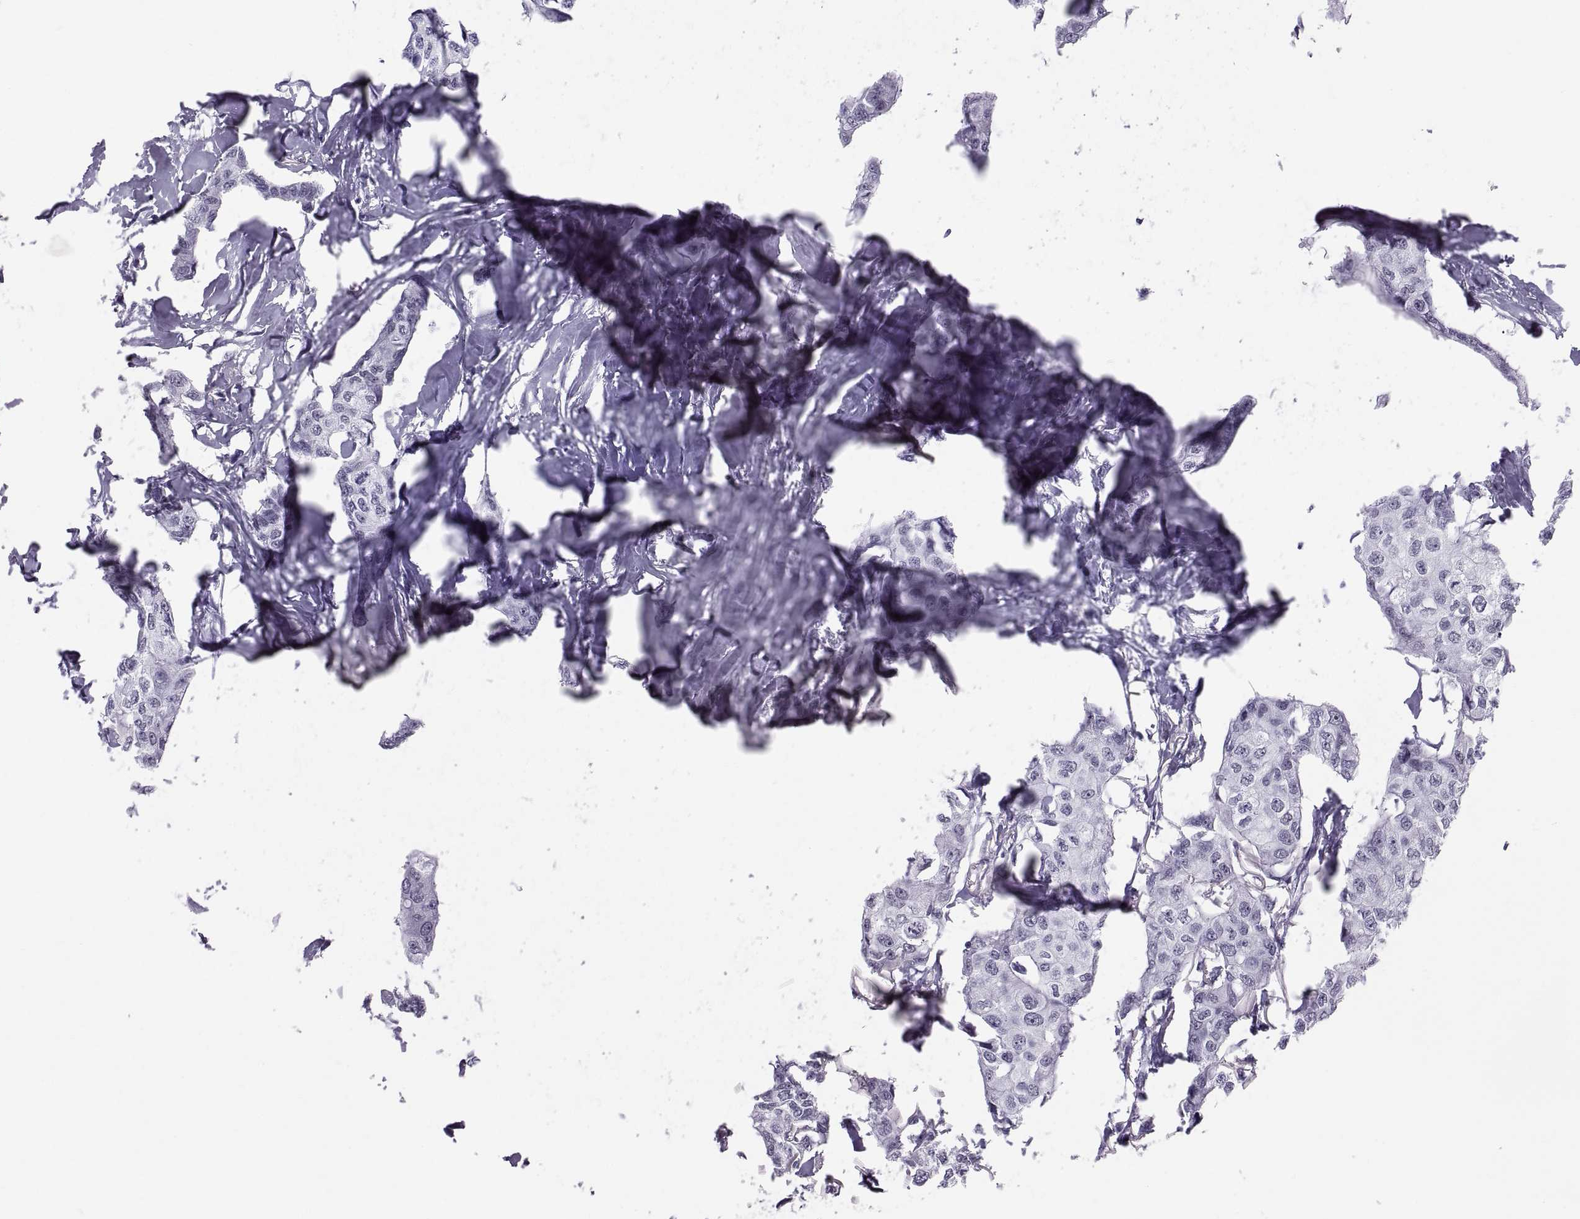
{"staining": {"intensity": "negative", "quantity": "none", "location": "none"}, "tissue": "breast cancer", "cell_type": "Tumor cells", "image_type": "cancer", "snomed": [{"axis": "morphology", "description": "Duct carcinoma"}, {"axis": "topography", "description": "Breast"}], "caption": "Immunohistochemistry of breast cancer displays no staining in tumor cells. (DAB (3,3'-diaminobenzidine) immunohistochemistry (IHC), high magnification).", "gene": "NEUROD6", "patient": {"sex": "female", "age": 80}}